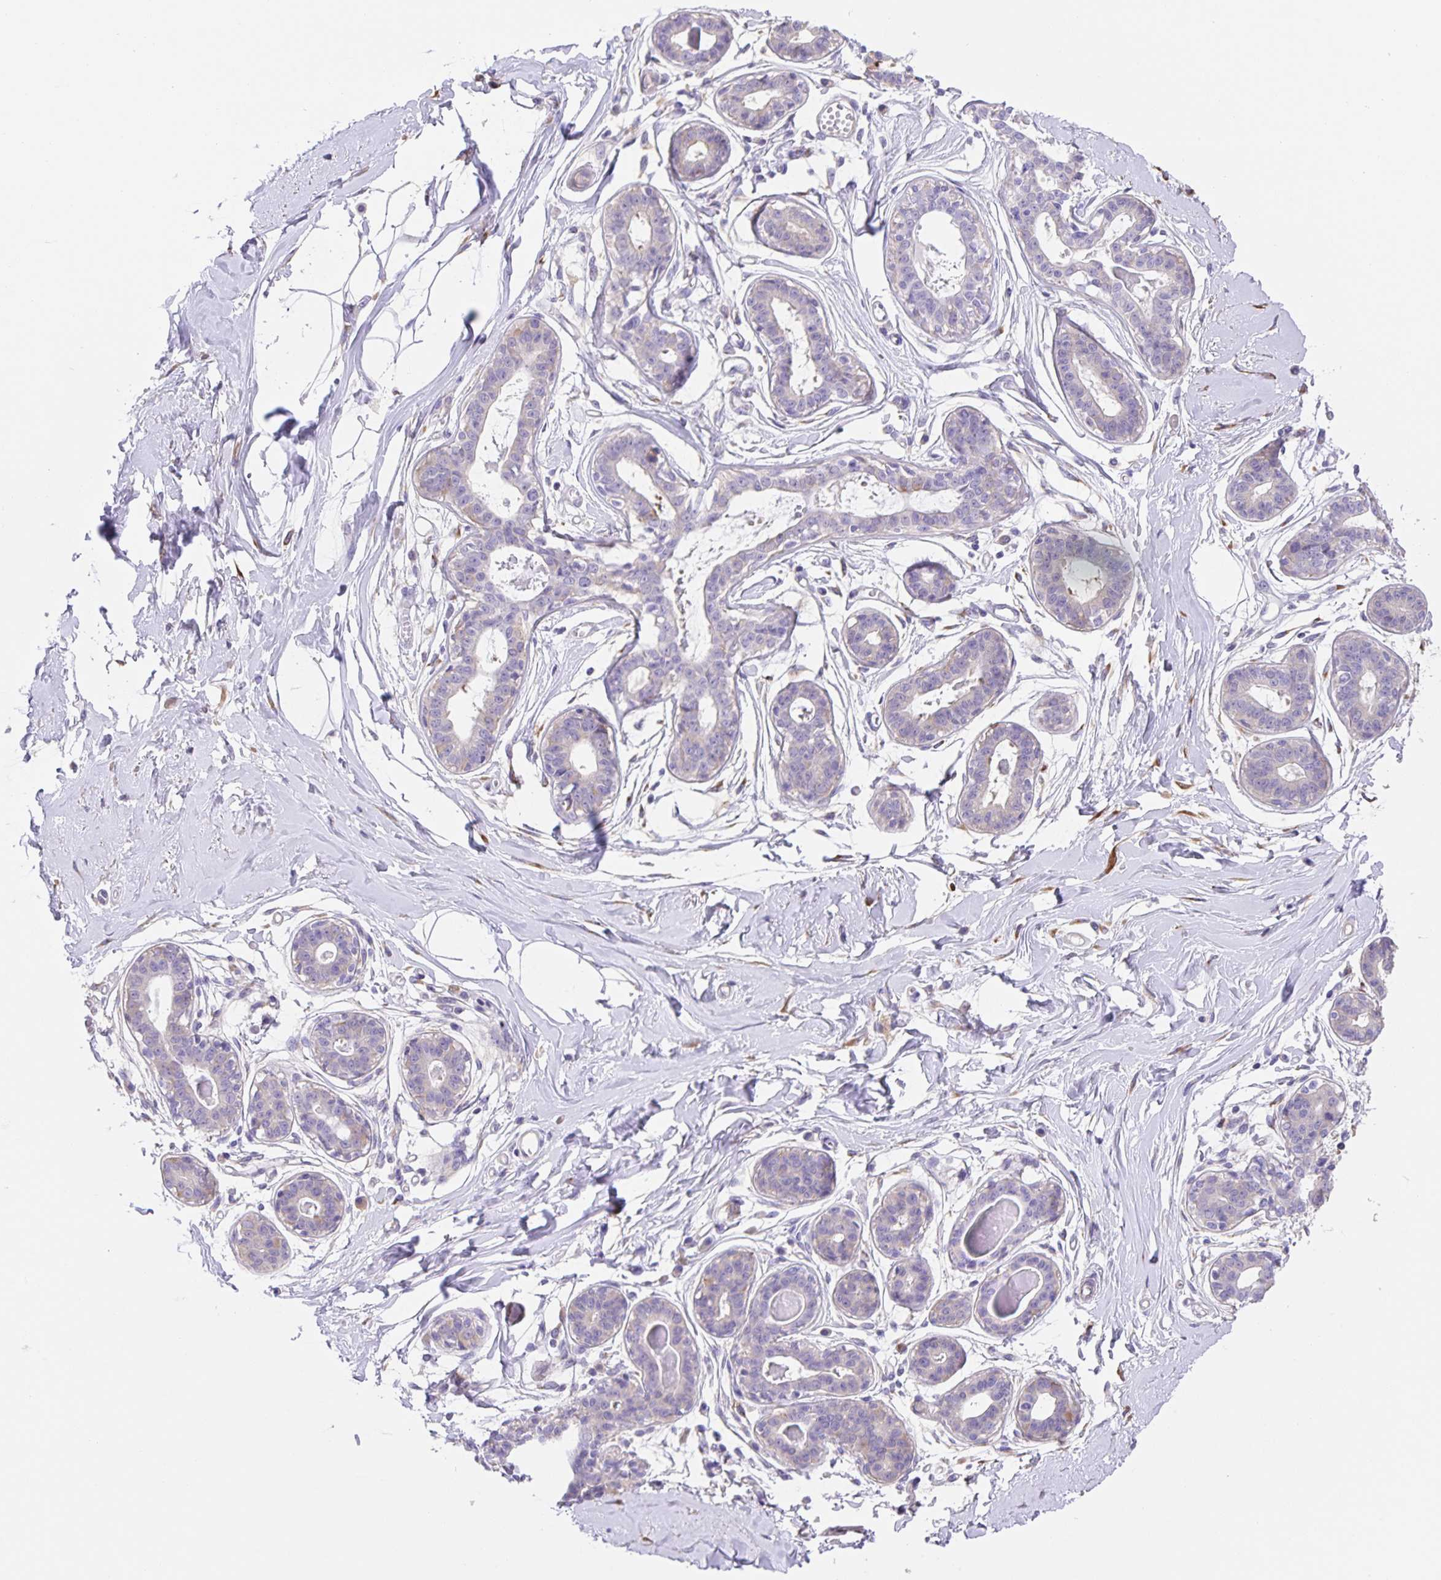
{"staining": {"intensity": "negative", "quantity": "none", "location": "none"}, "tissue": "breast", "cell_type": "Adipocytes", "image_type": "normal", "snomed": [{"axis": "morphology", "description": "Normal tissue, NOS"}, {"axis": "topography", "description": "Breast"}], "caption": "Histopathology image shows no protein staining in adipocytes of unremarkable breast. (DAB (3,3'-diaminobenzidine) immunohistochemistry, high magnification).", "gene": "PRR36", "patient": {"sex": "female", "age": 45}}